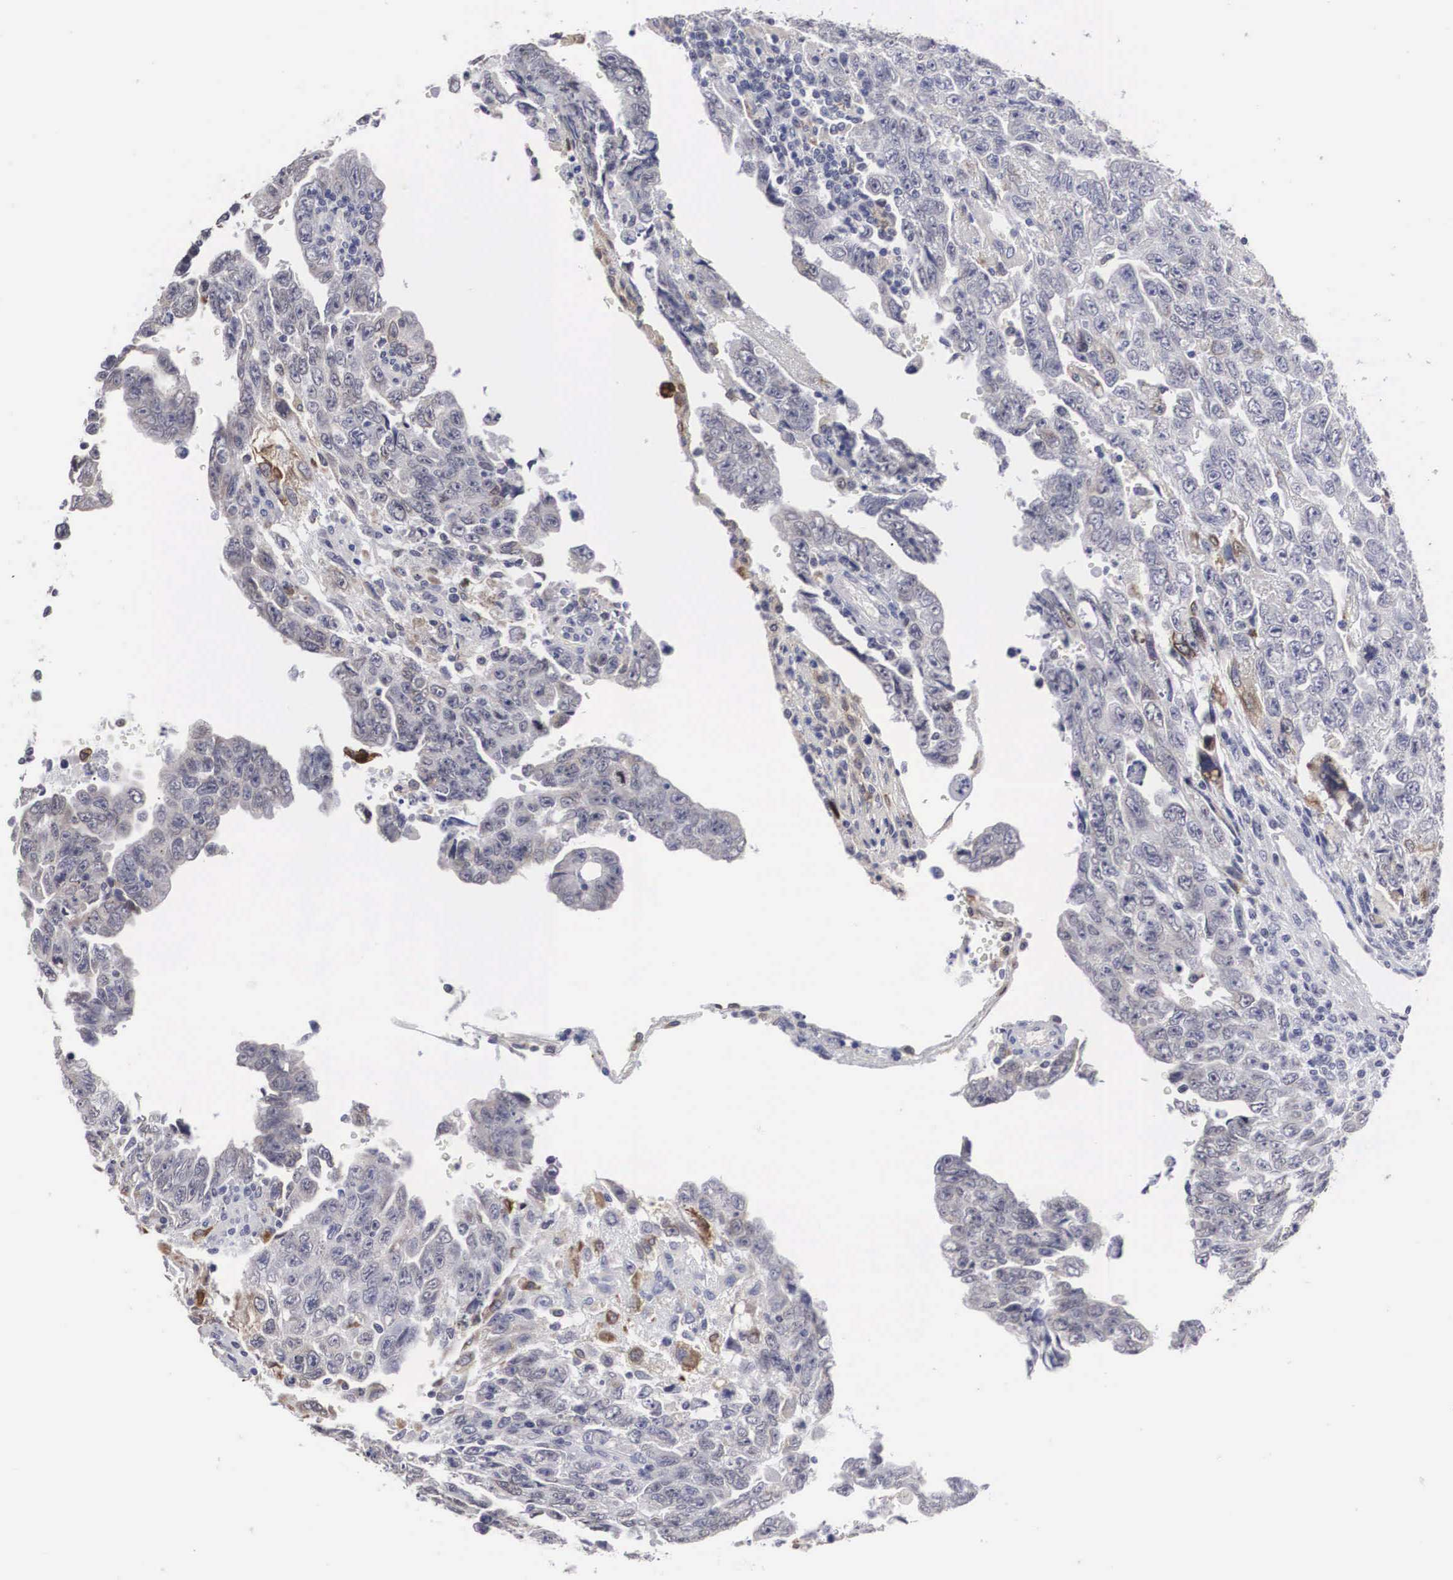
{"staining": {"intensity": "weak", "quantity": "<25%", "location": "cytoplasmic/membranous"}, "tissue": "testis cancer", "cell_type": "Tumor cells", "image_type": "cancer", "snomed": [{"axis": "morphology", "description": "Carcinoma, Embryonal, NOS"}, {"axis": "topography", "description": "Testis"}], "caption": "High power microscopy histopathology image of an immunohistochemistry histopathology image of testis cancer, revealing no significant positivity in tumor cells.", "gene": "HMOX1", "patient": {"sex": "male", "age": 28}}